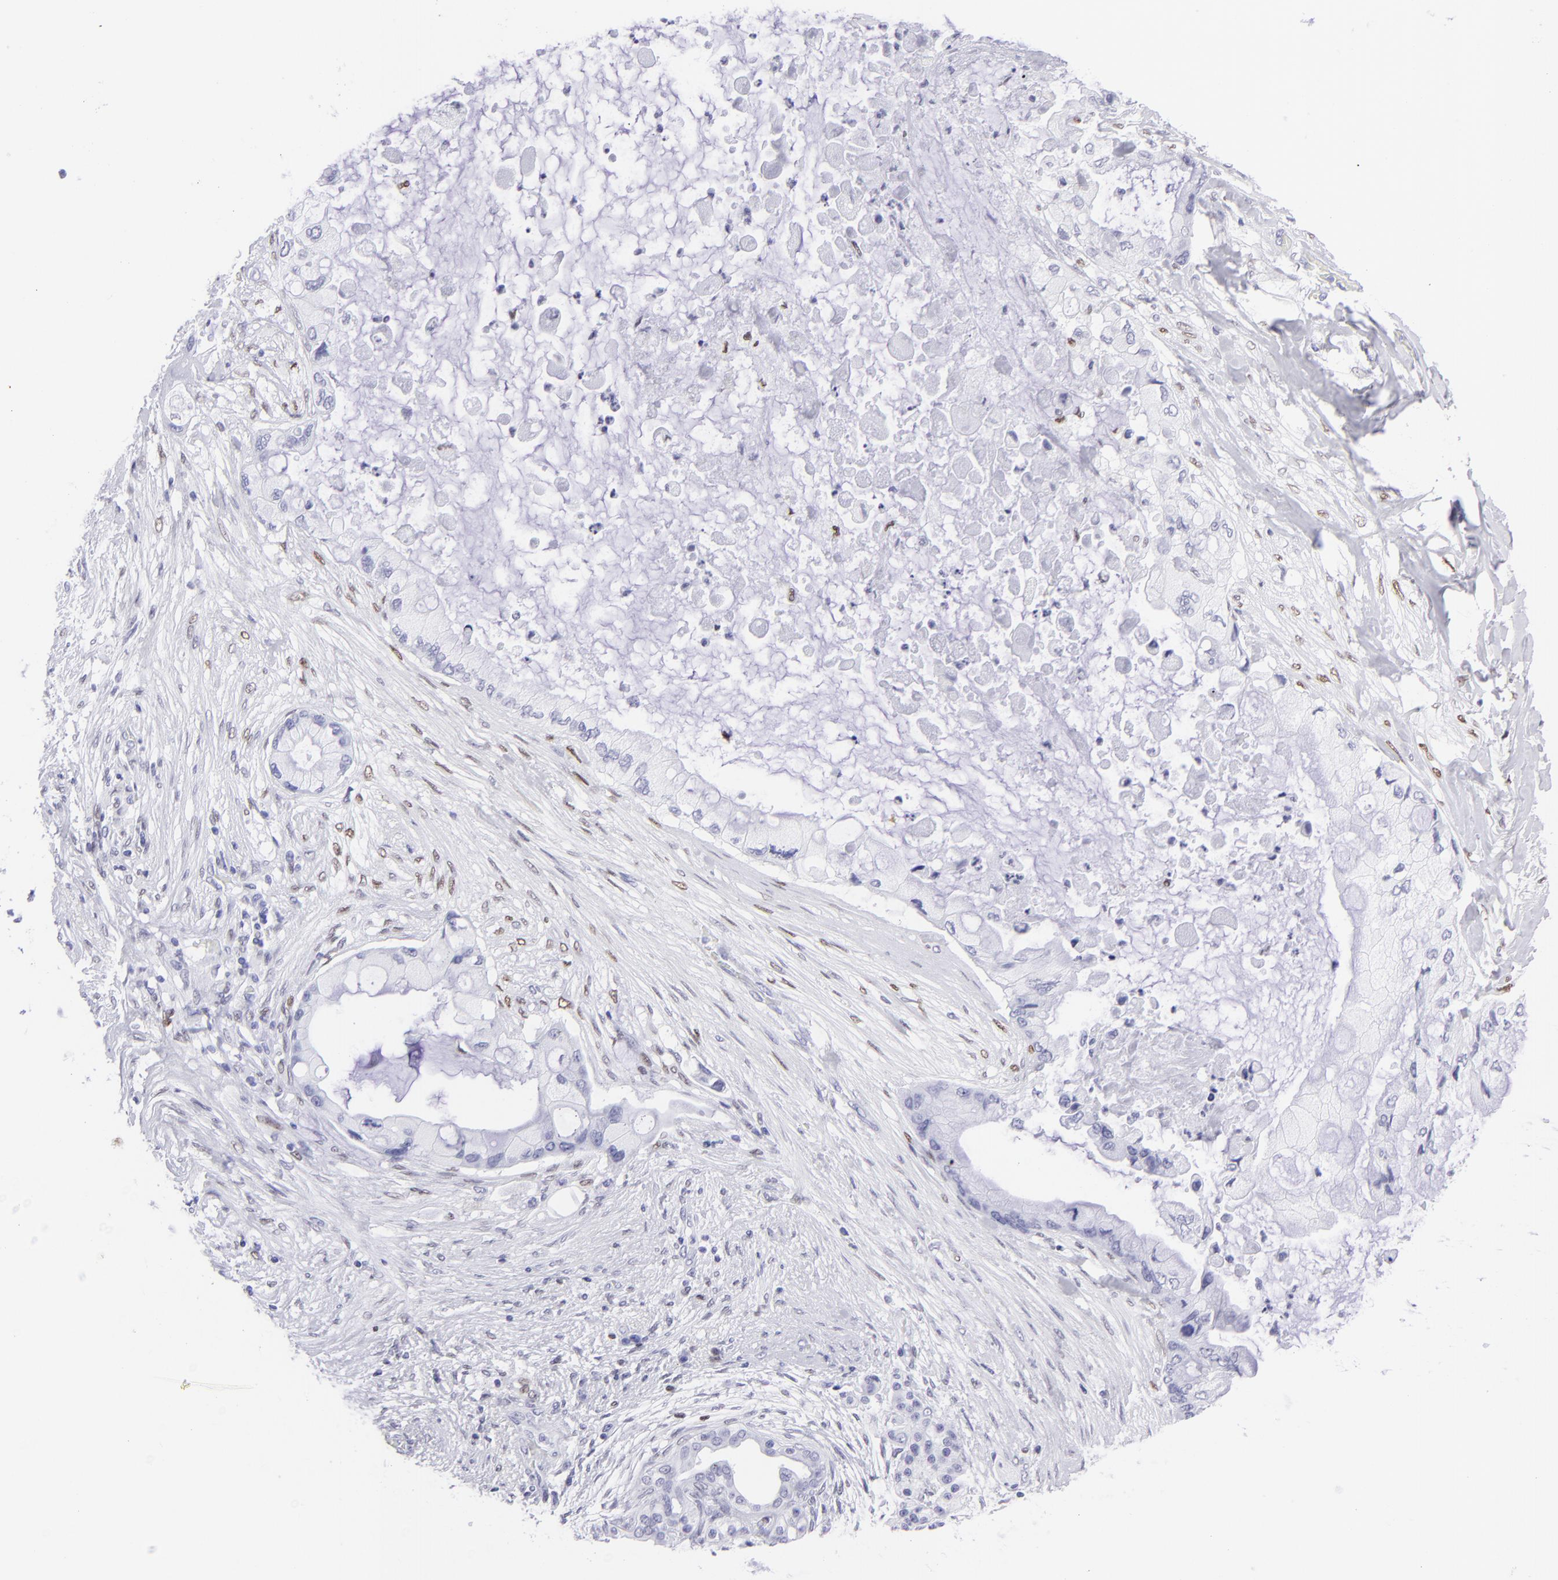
{"staining": {"intensity": "negative", "quantity": "none", "location": "none"}, "tissue": "pancreatic cancer", "cell_type": "Tumor cells", "image_type": "cancer", "snomed": [{"axis": "morphology", "description": "Adenocarcinoma, NOS"}, {"axis": "topography", "description": "Pancreas"}], "caption": "High magnification brightfield microscopy of adenocarcinoma (pancreatic) stained with DAB (brown) and counterstained with hematoxylin (blue): tumor cells show no significant staining.", "gene": "MITF", "patient": {"sex": "female", "age": 59}}